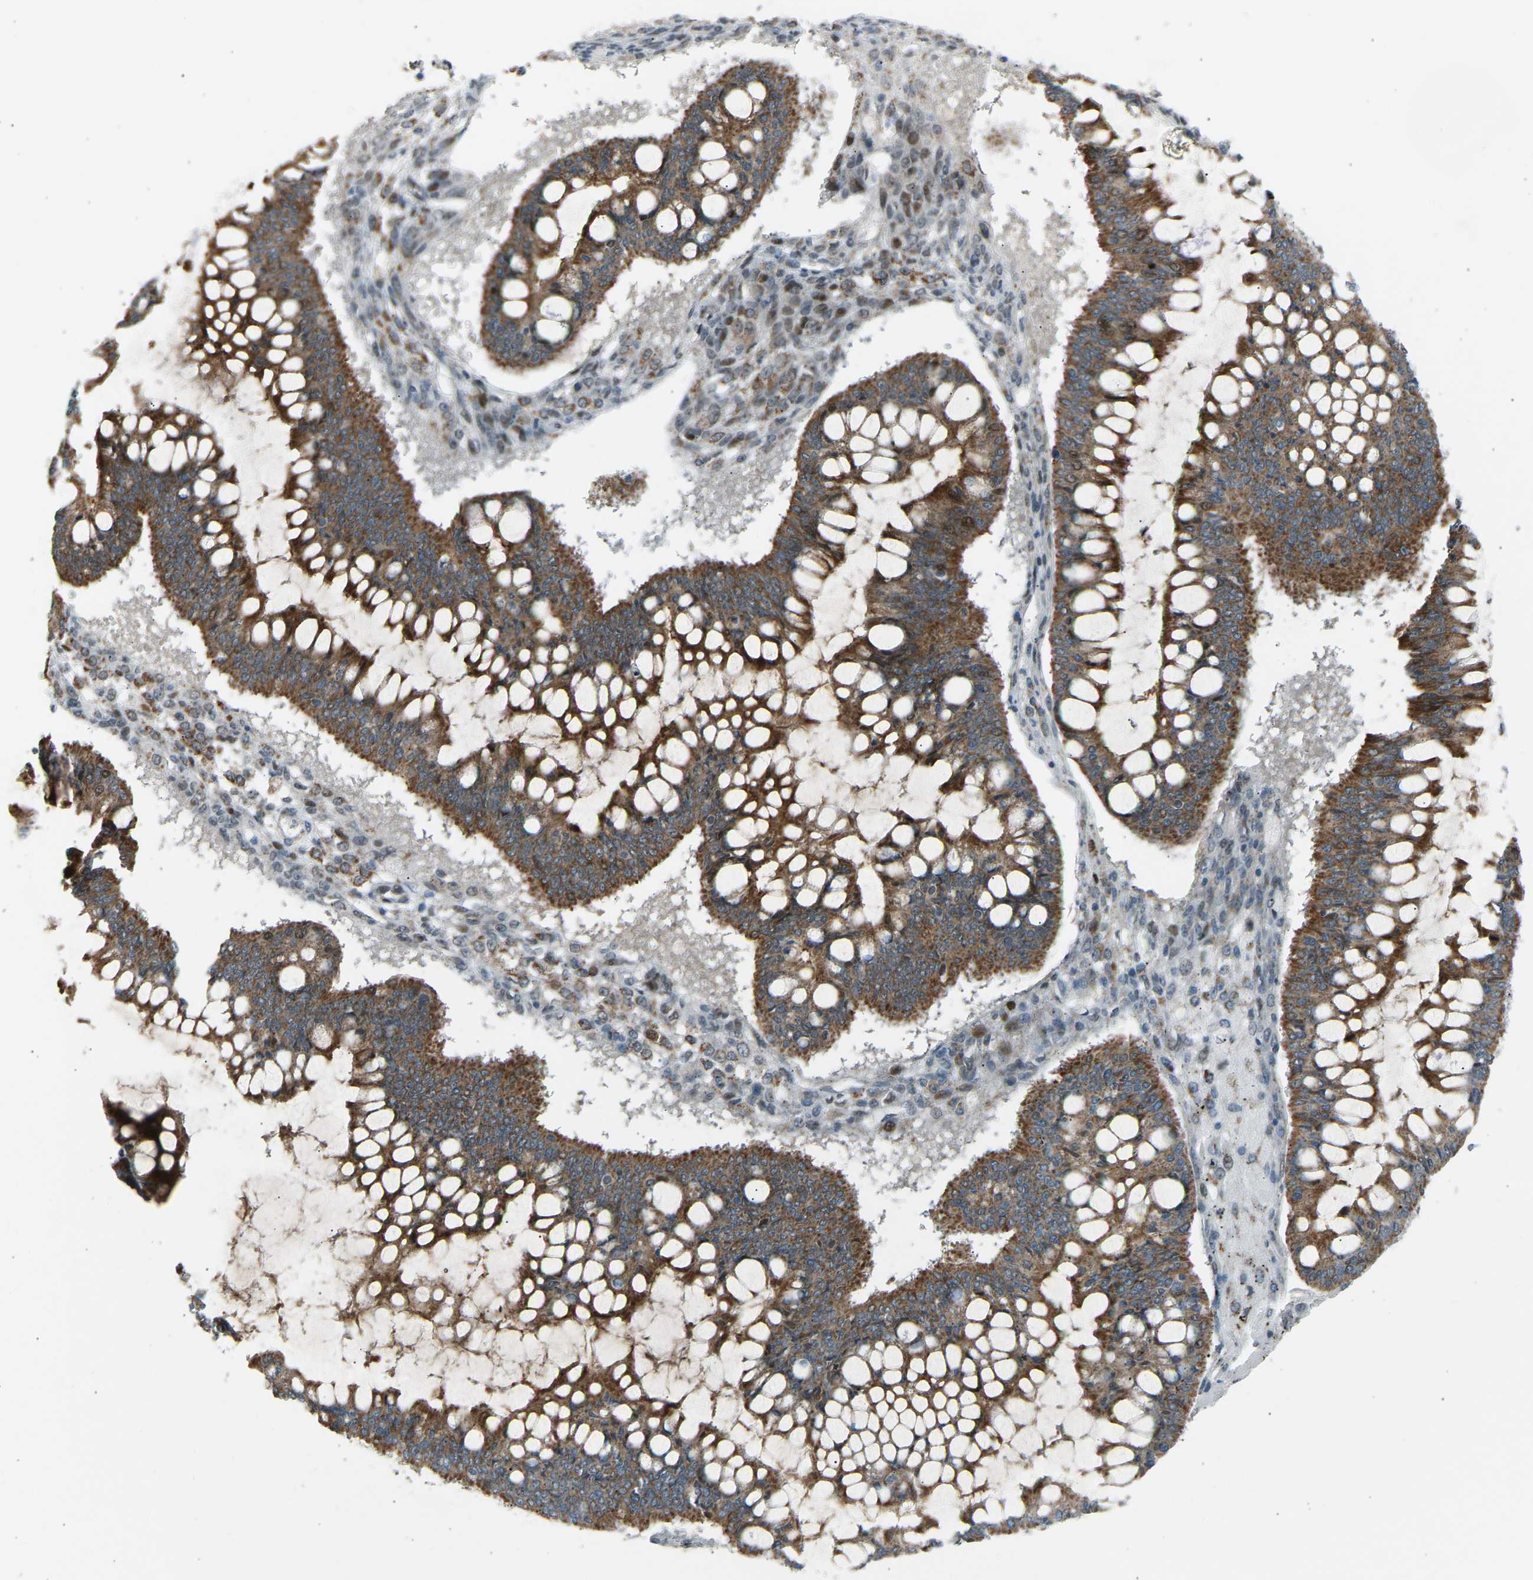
{"staining": {"intensity": "strong", "quantity": ">75%", "location": "cytoplasmic/membranous"}, "tissue": "ovarian cancer", "cell_type": "Tumor cells", "image_type": "cancer", "snomed": [{"axis": "morphology", "description": "Cystadenocarcinoma, mucinous, NOS"}, {"axis": "topography", "description": "Ovary"}], "caption": "Protein staining demonstrates strong cytoplasmic/membranous staining in about >75% of tumor cells in ovarian mucinous cystadenocarcinoma.", "gene": "VPS41", "patient": {"sex": "female", "age": 73}}